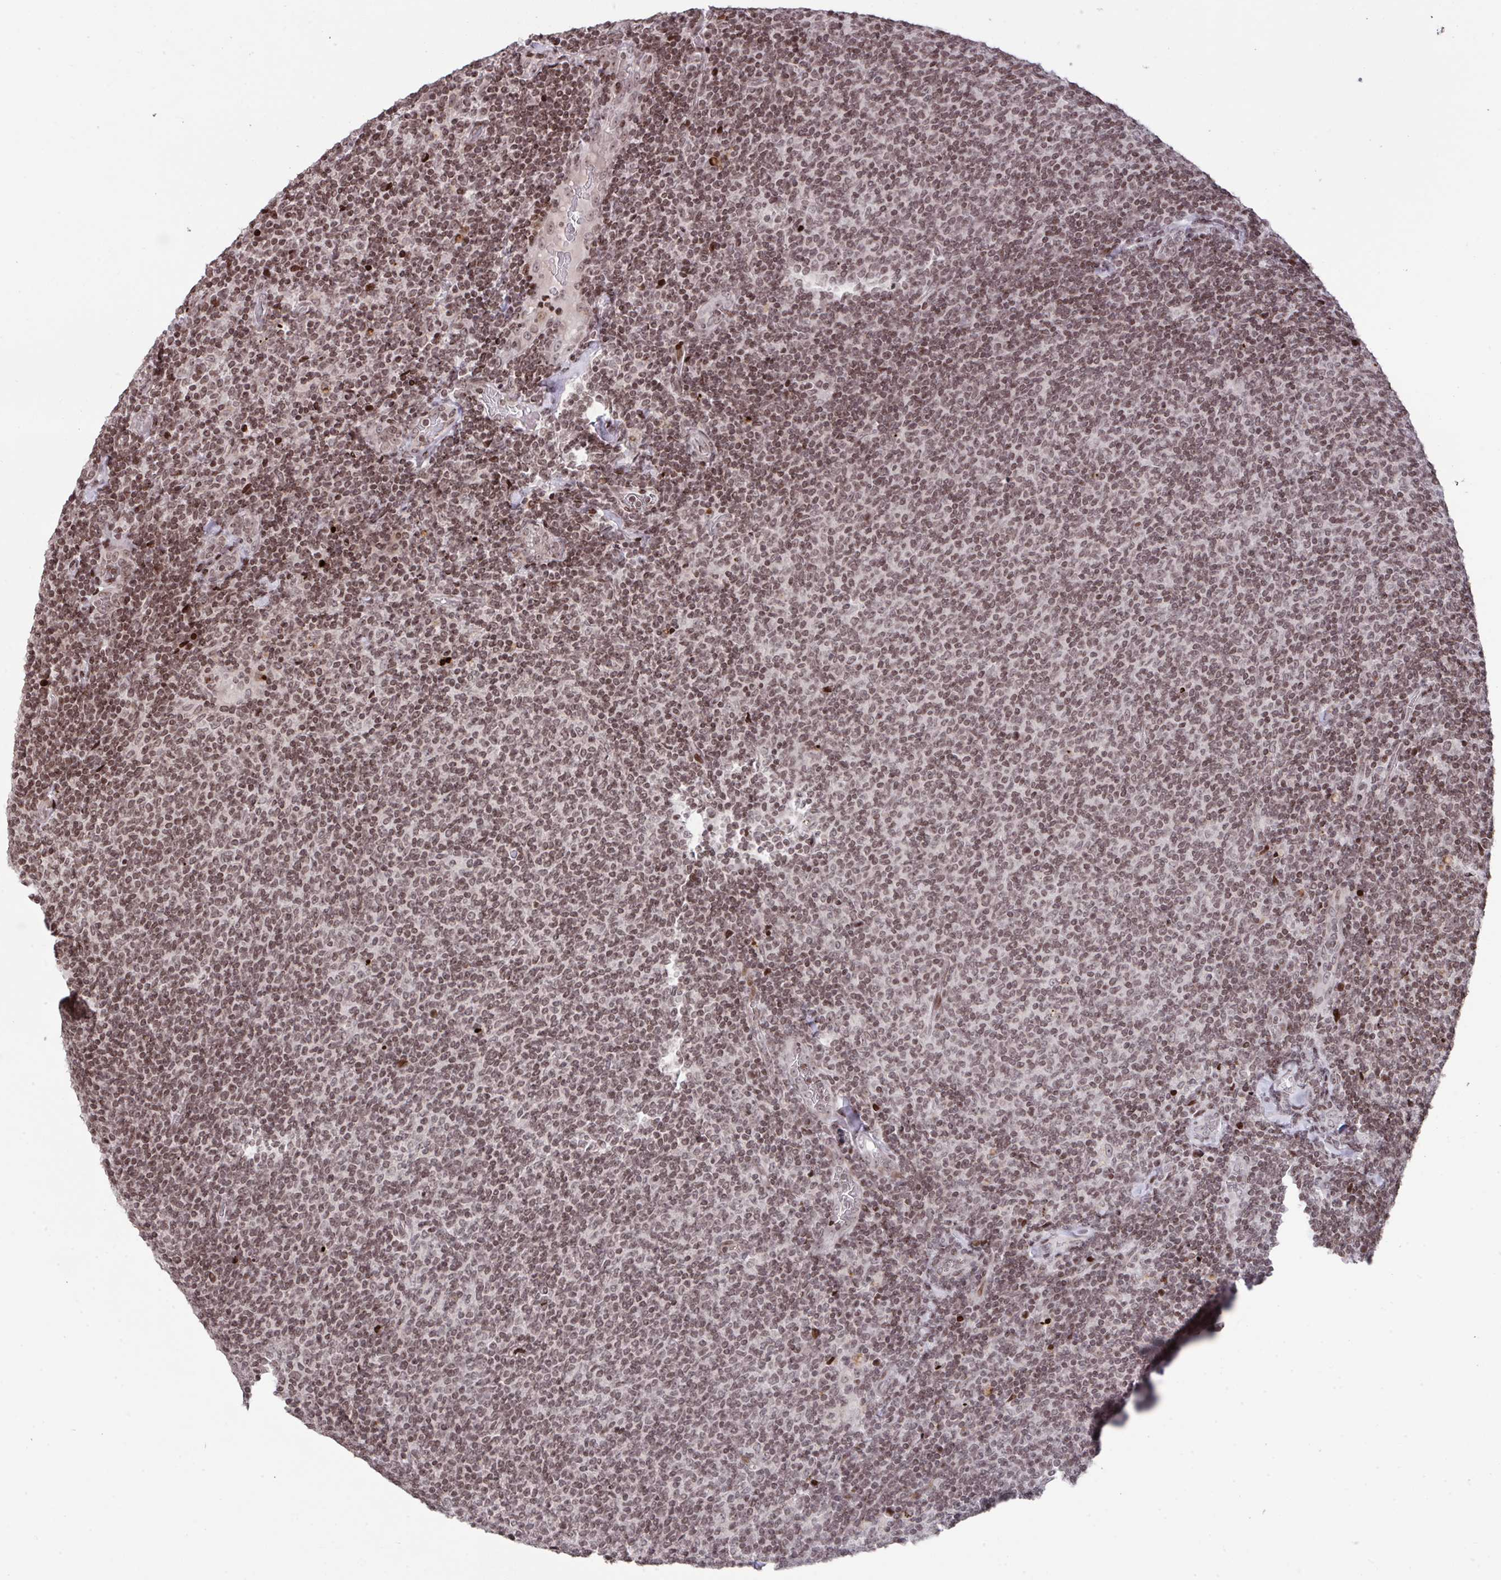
{"staining": {"intensity": "moderate", "quantity": ">75%", "location": "nuclear"}, "tissue": "lymphoma", "cell_type": "Tumor cells", "image_type": "cancer", "snomed": [{"axis": "morphology", "description": "Malignant lymphoma, non-Hodgkin's type, Low grade"}, {"axis": "topography", "description": "Lymph node"}], "caption": "Human malignant lymphoma, non-Hodgkin's type (low-grade) stained for a protein (brown) demonstrates moderate nuclear positive staining in approximately >75% of tumor cells.", "gene": "NIP7", "patient": {"sex": "male", "age": 52}}